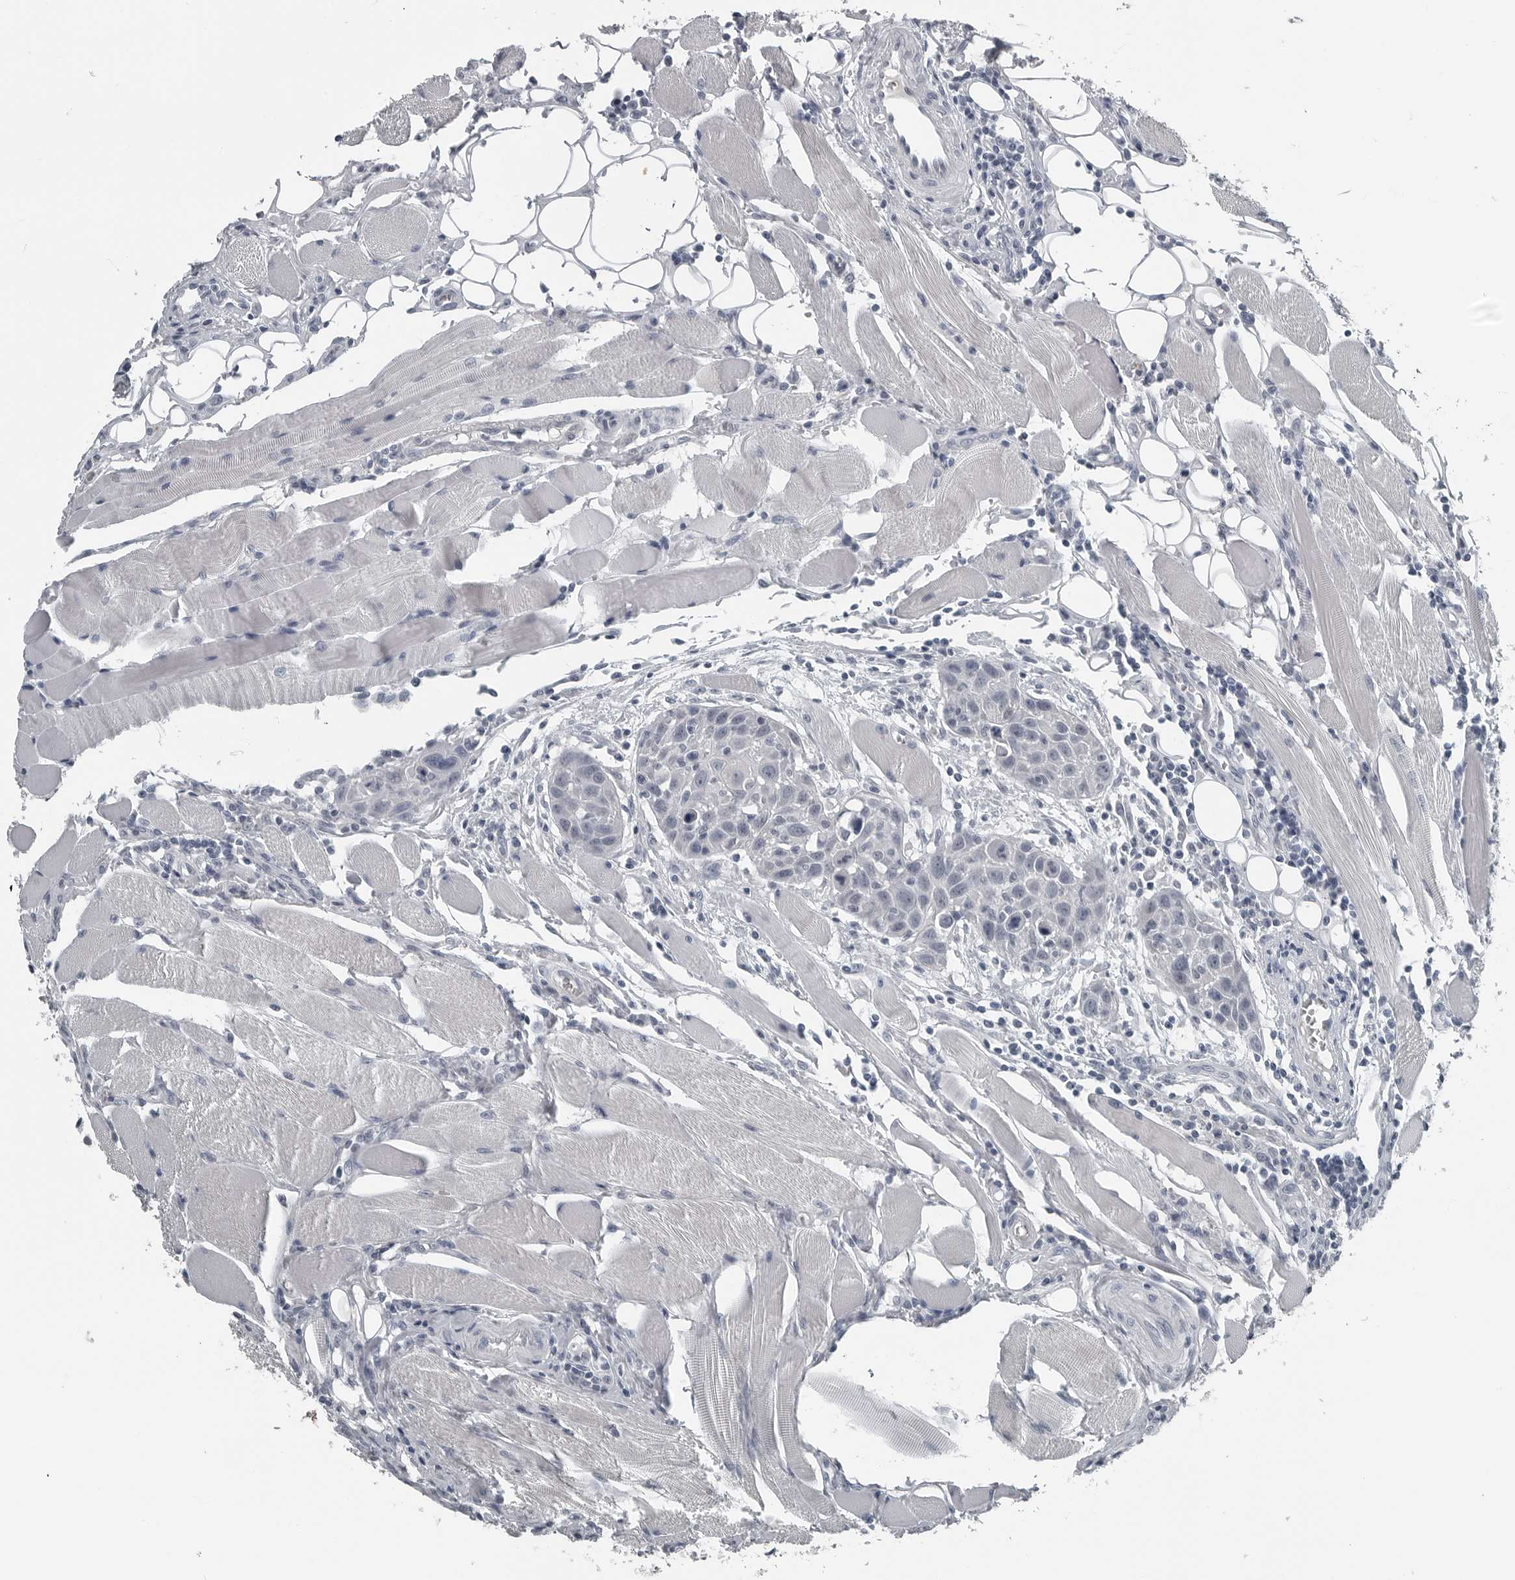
{"staining": {"intensity": "negative", "quantity": "none", "location": "none"}, "tissue": "head and neck cancer", "cell_type": "Tumor cells", "image_type": "cancer", "snomed": [{"axis": "morphology", "description": "Squamous cell carcinoma, NOS"}, {"axis": "topography", "description": "Oral tissue"}, {"axis": "topography", "description": "Head-Neck"}], "caption": "Head and neck squamous cell carcinoma was stained to show a protein in brown. There is no significant expression in tumor cells.", "gene": "SPINK1", "patient": {"sex": "female", "age": 50}}